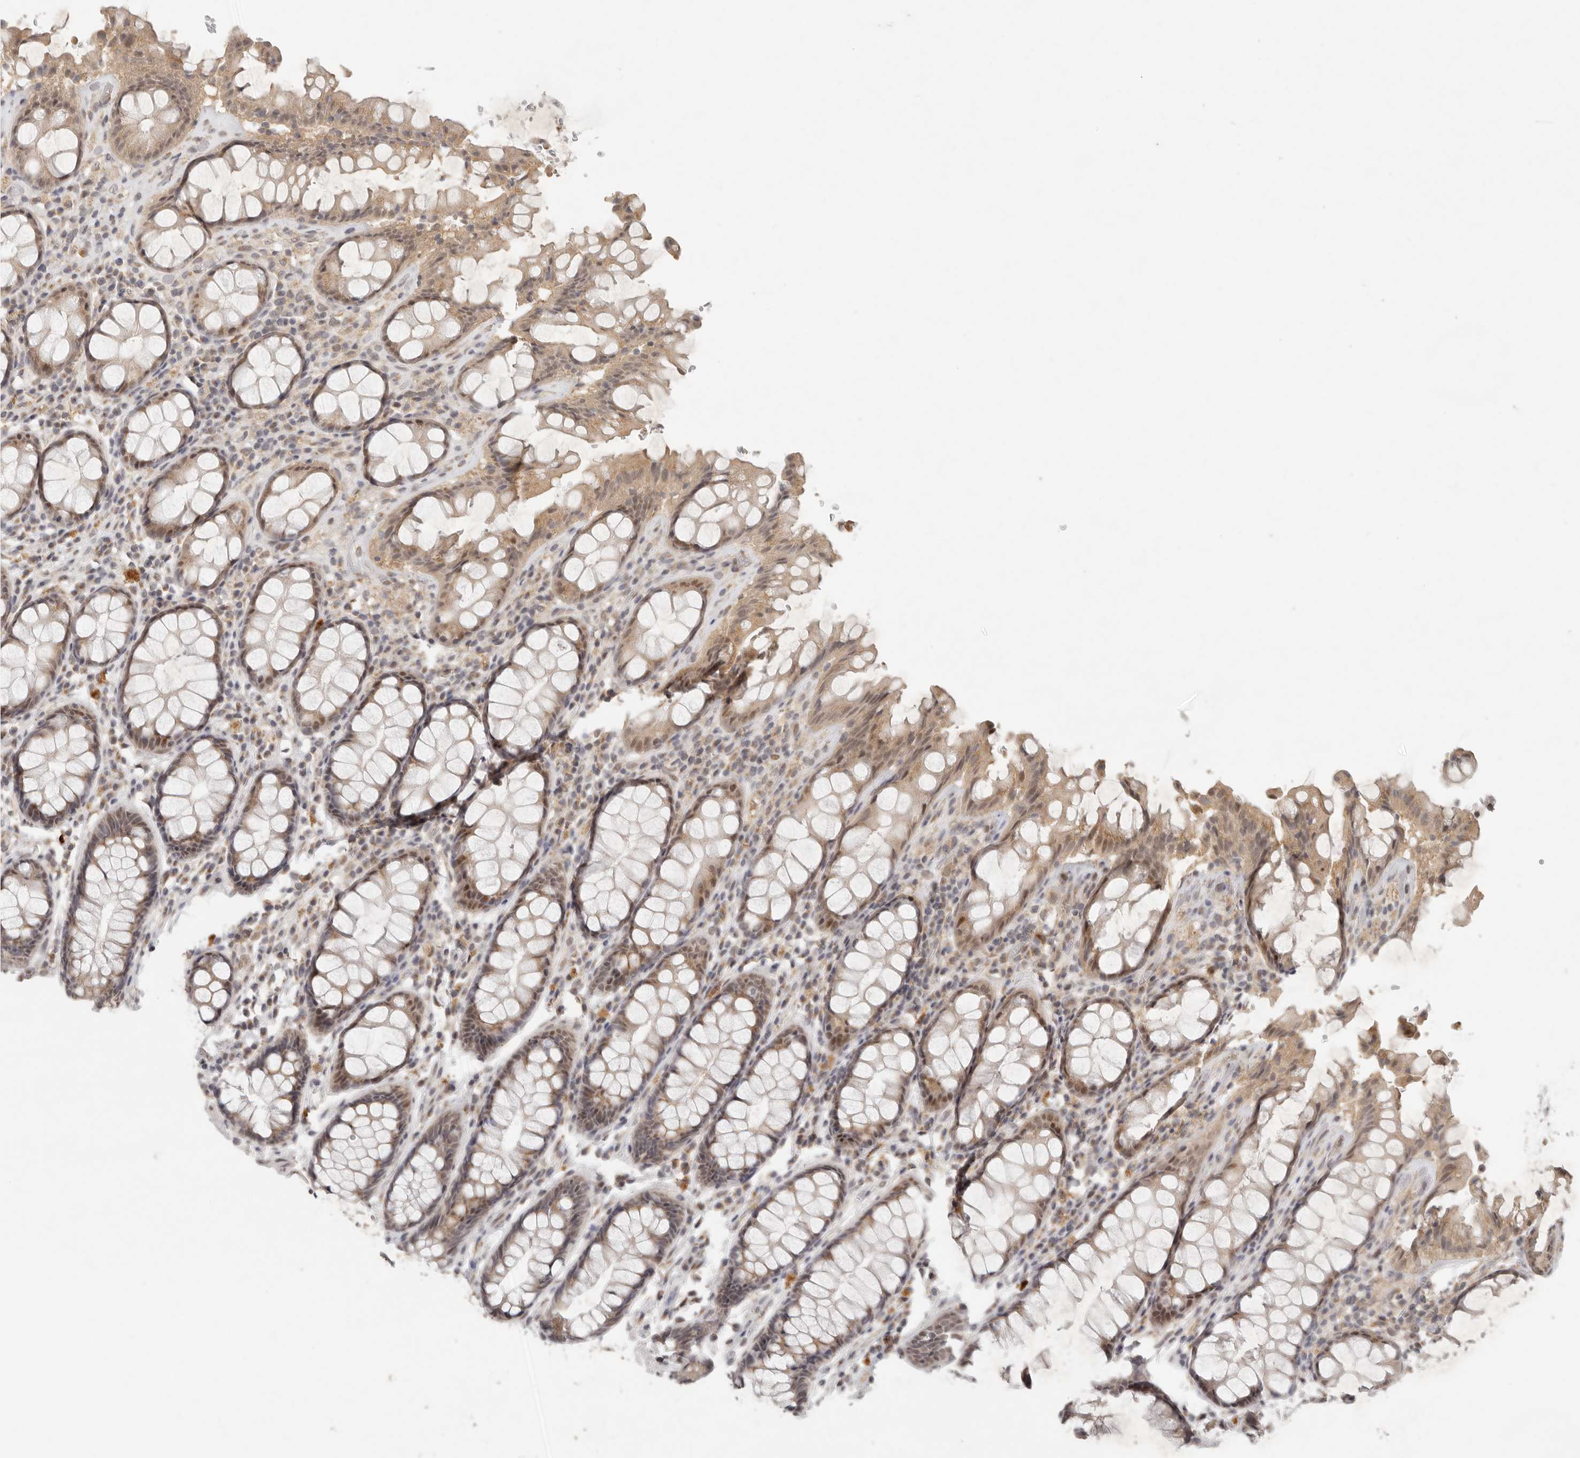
{"staining": {"intensity": "moderate", "quantity": ">75%", "location": "cytoplasmic/membranous,nuclear"}, "tissue": "rectum", "cell_type": "Glandular cells", "image_type": "normal", "snomed": [{"axis": "morphology", "description": "Normal tissue, NOS"}, {"axis": "topography", "description": "Rectum"}], "caption": "An image of rectum stained for a protein exhibits moderate cytoplasmic/membranous,nuclear brown staining in glandular cells.", "gene": "LRRC75A", "patient": {"sex": "male", "age": 64}}